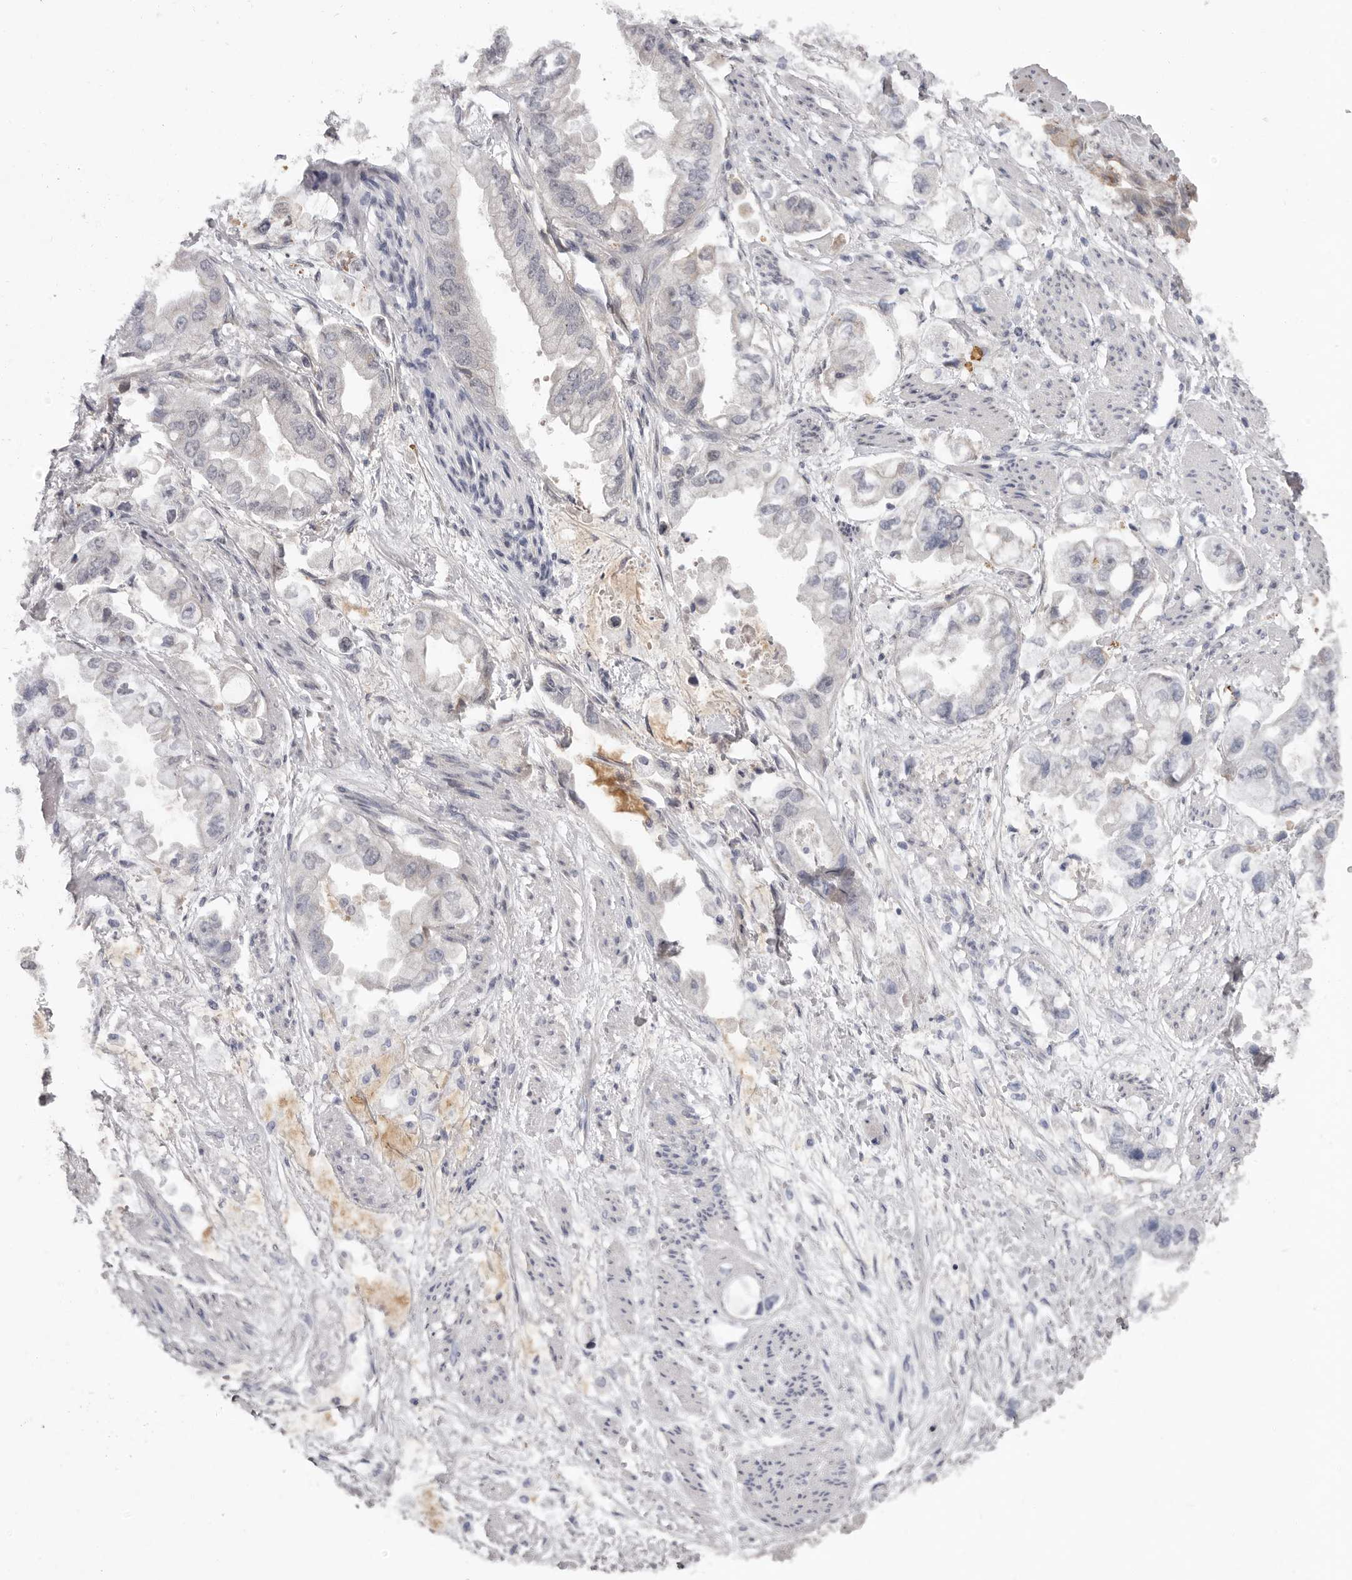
{"staining": {"intensity": "weak", "quantity": "<25%", "location": "cytoplasmic/membranous,nuclear"}, "tissue": "stomach cancer", "cell_type": "Tumor cells", "image_type": "cancer", "snomed": [{"axis": "morphology", "description": "Adenocarcinoma, NOS"}, {"axis": "topography", "description": "Stomach"}], "caption": "This is an IHC image of adenocarcinoma (stomach). There is no staining in tumor cells.", "gene": "MED8", "patient": {"sex": "male", "age": 62}}